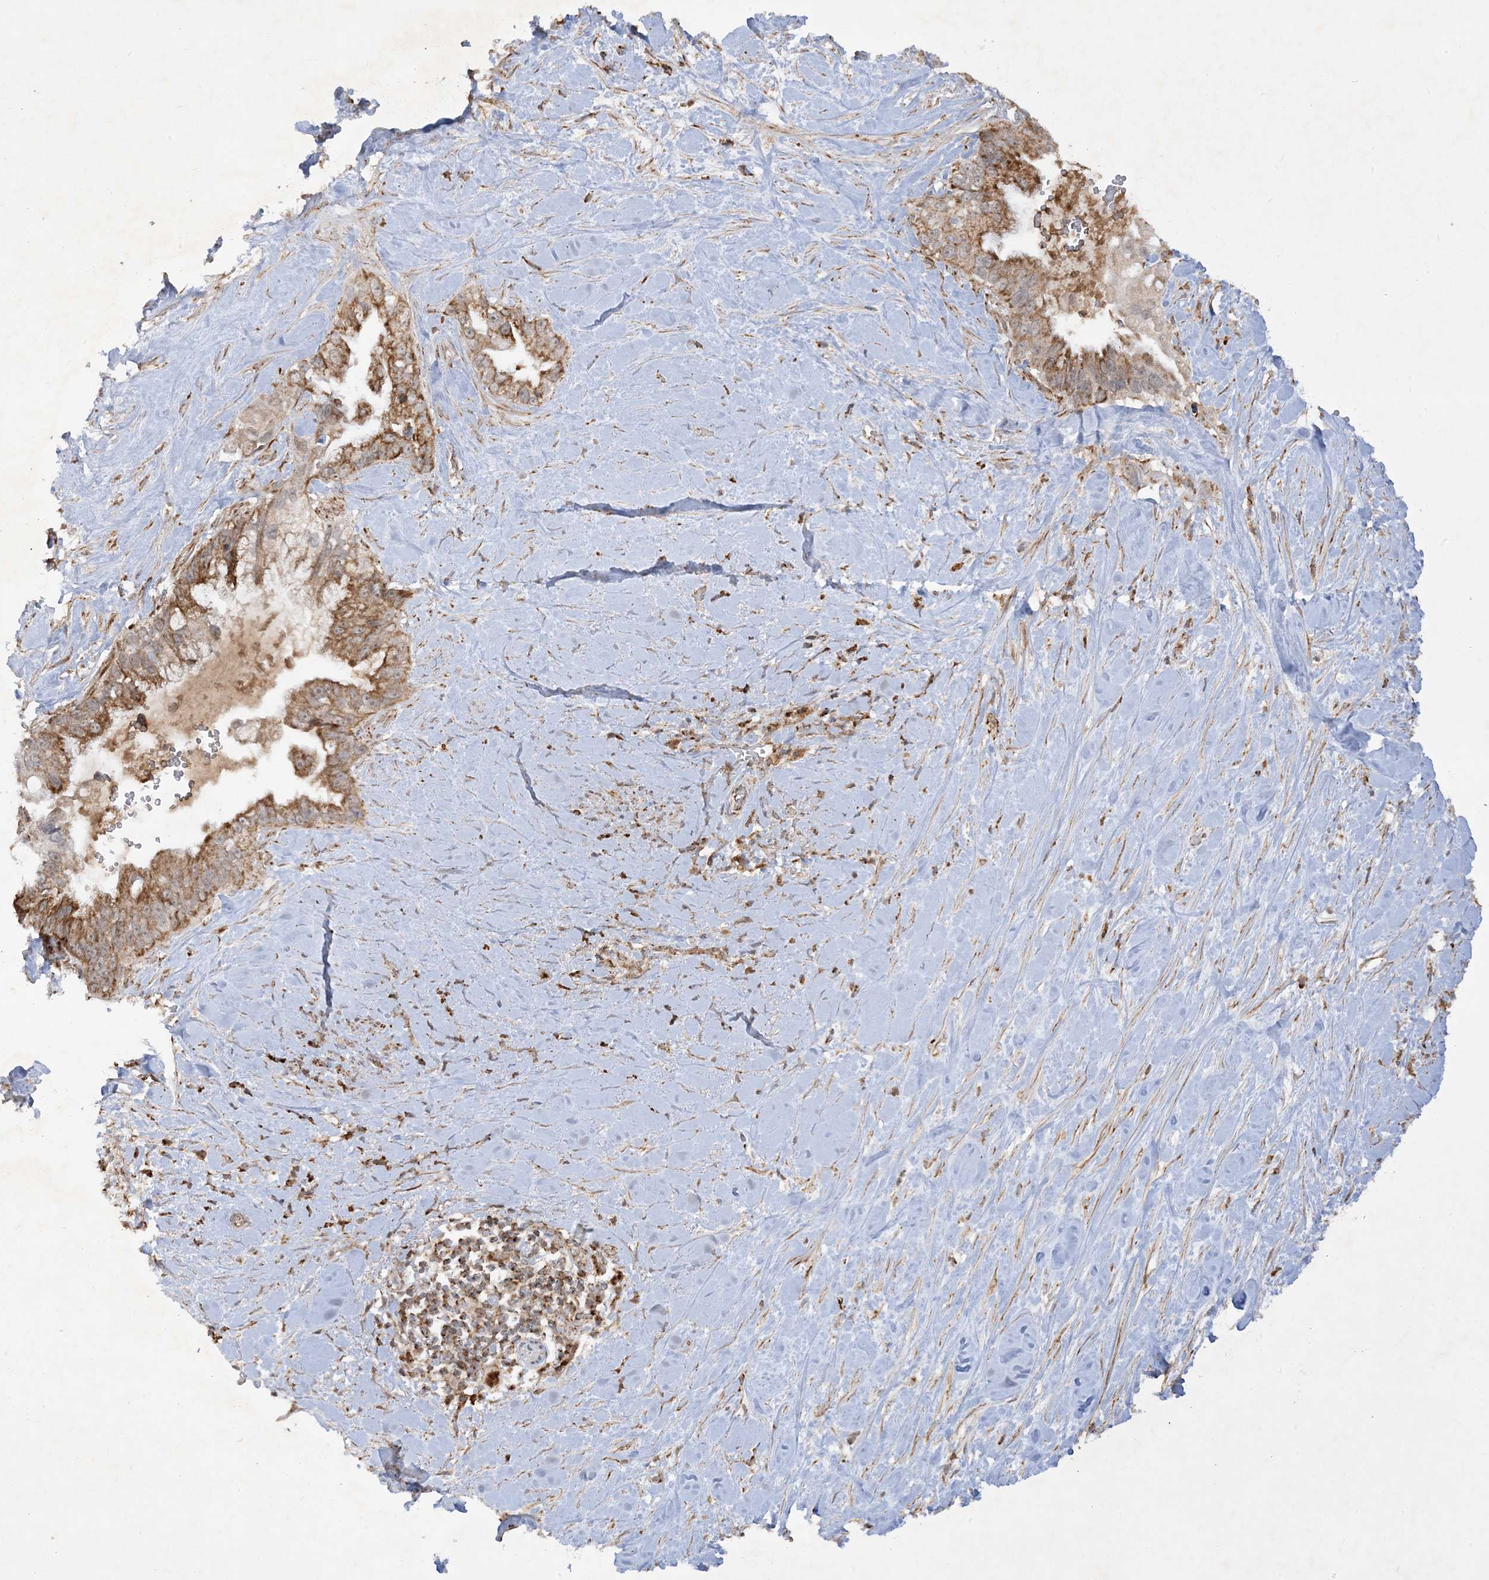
{"staining": {"intensity": "moderate", "quantity": ">75%", "location": "cytoplasmic/membranous"}, "tissue": "pancreatic cancer", "cell_type": "Tumor cells", "image_type": "cancer", "snomed": [{"axis": "morphology", "description": "Inflammation, NOS"}, {"axis": "morphology", "description": "Adenocarcinoma, NOS"}, {"axis": "topography", "description": "Pancreas"}], "caption": "Tumor cells demonstrate moderate cytoplasmic/membranous positivity in approximately >75% of cells in pancreatic adenocarcinoma.", "gene": "NDUFAF3", "patient": {"sex": "female", "age": 56}}